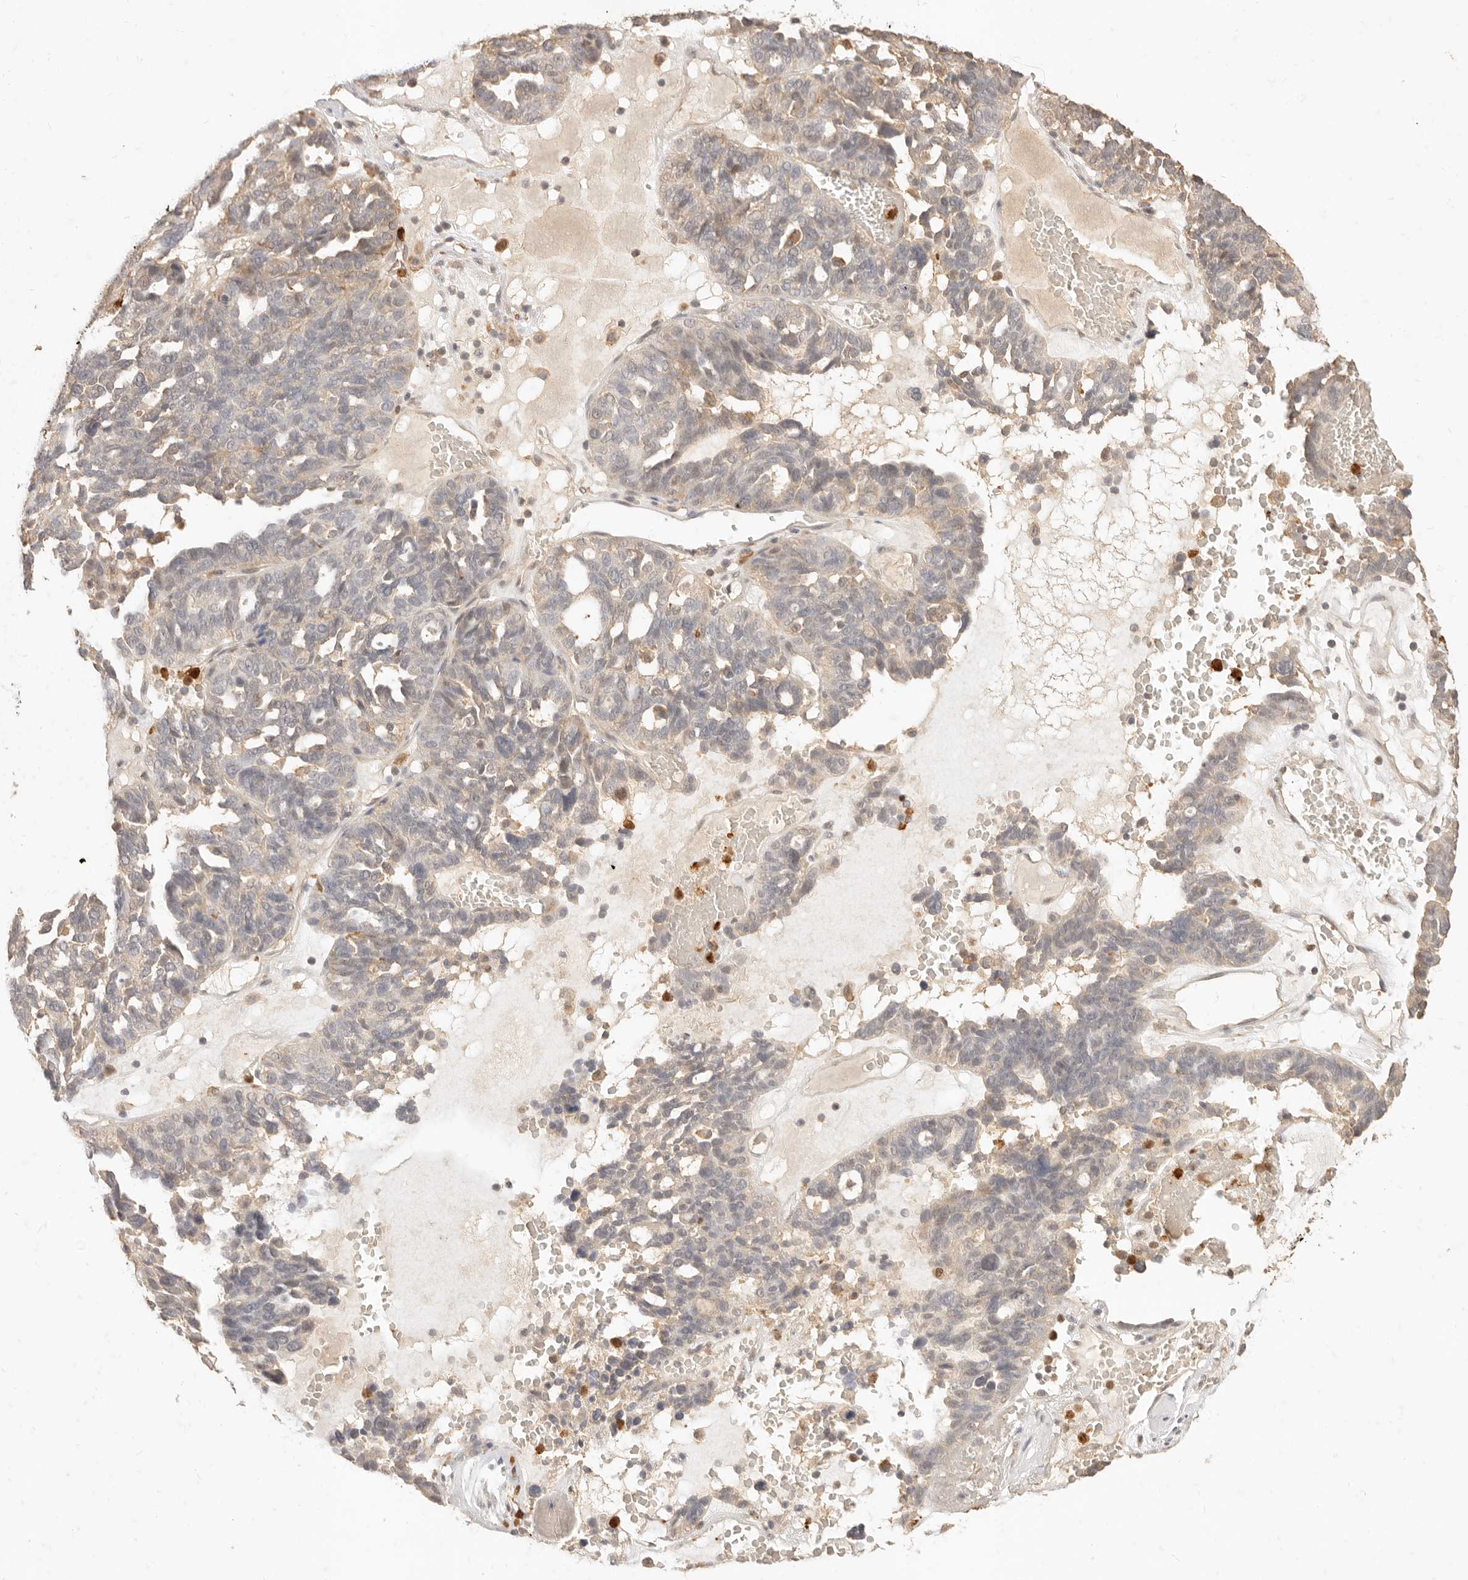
{"staining": {"intensity": "weak", "quantity": "<25%", "location": "cytoplasmic/membranous"}, "tissue": "ovarian cancer", "cell_type": "Tumor cells", "image_type": "cancer", "snomed": [{"axis": "morphology", "description": "Cystadenocarcinoma, serous, NOS"}, {"axis": "topography", "description": "Ovary"}], "caption": "Immunohistochemistry (IHC) micrograph of ovarian cancer stained for a protein (brown), which demonstrates no expression in tumor cells.", "gene": "TMTC2", "patient": {"sex": "female", "age": 59}}